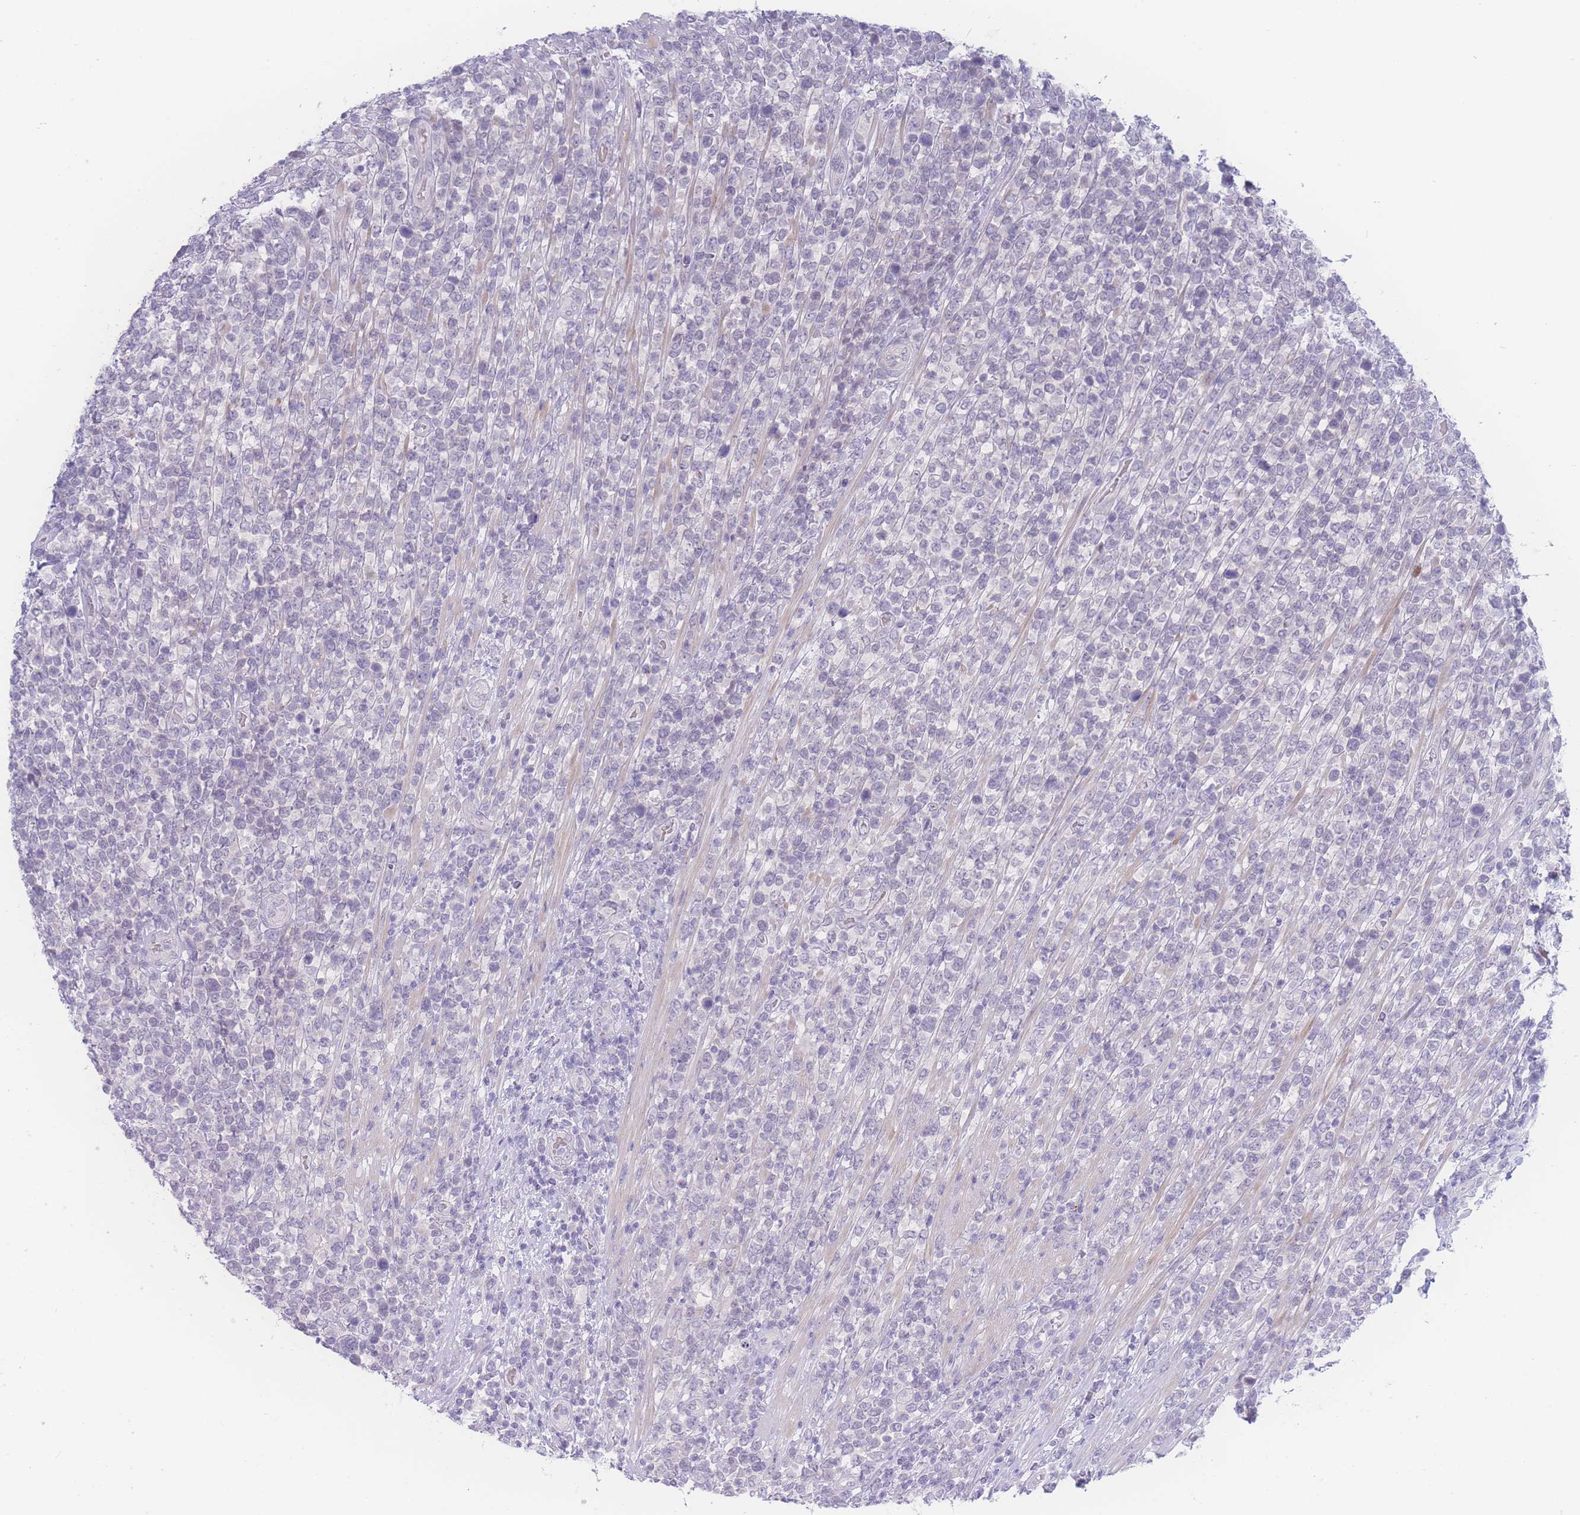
{"staining": {"intensity": "negative", "quantity": "none", "location": "none"}, "tissue": "lymphoma", "cell_type": "Tumor cells", "image_type": "cancer", "snomed": [{"axis": "morphology", "description": "Malignant lymphoma, non-Hodgkin's type, High grade"}, {"axis": "topography", "description": "Soft tissue"}], "caption": "This is an immunohistochemistry image of human high-grade malignant lymphoma, non-Hodgkin's type. There is no positivity in tumor cells.", "gene": "PRSS22", "patient": {"sex": "female", "age": 56}}